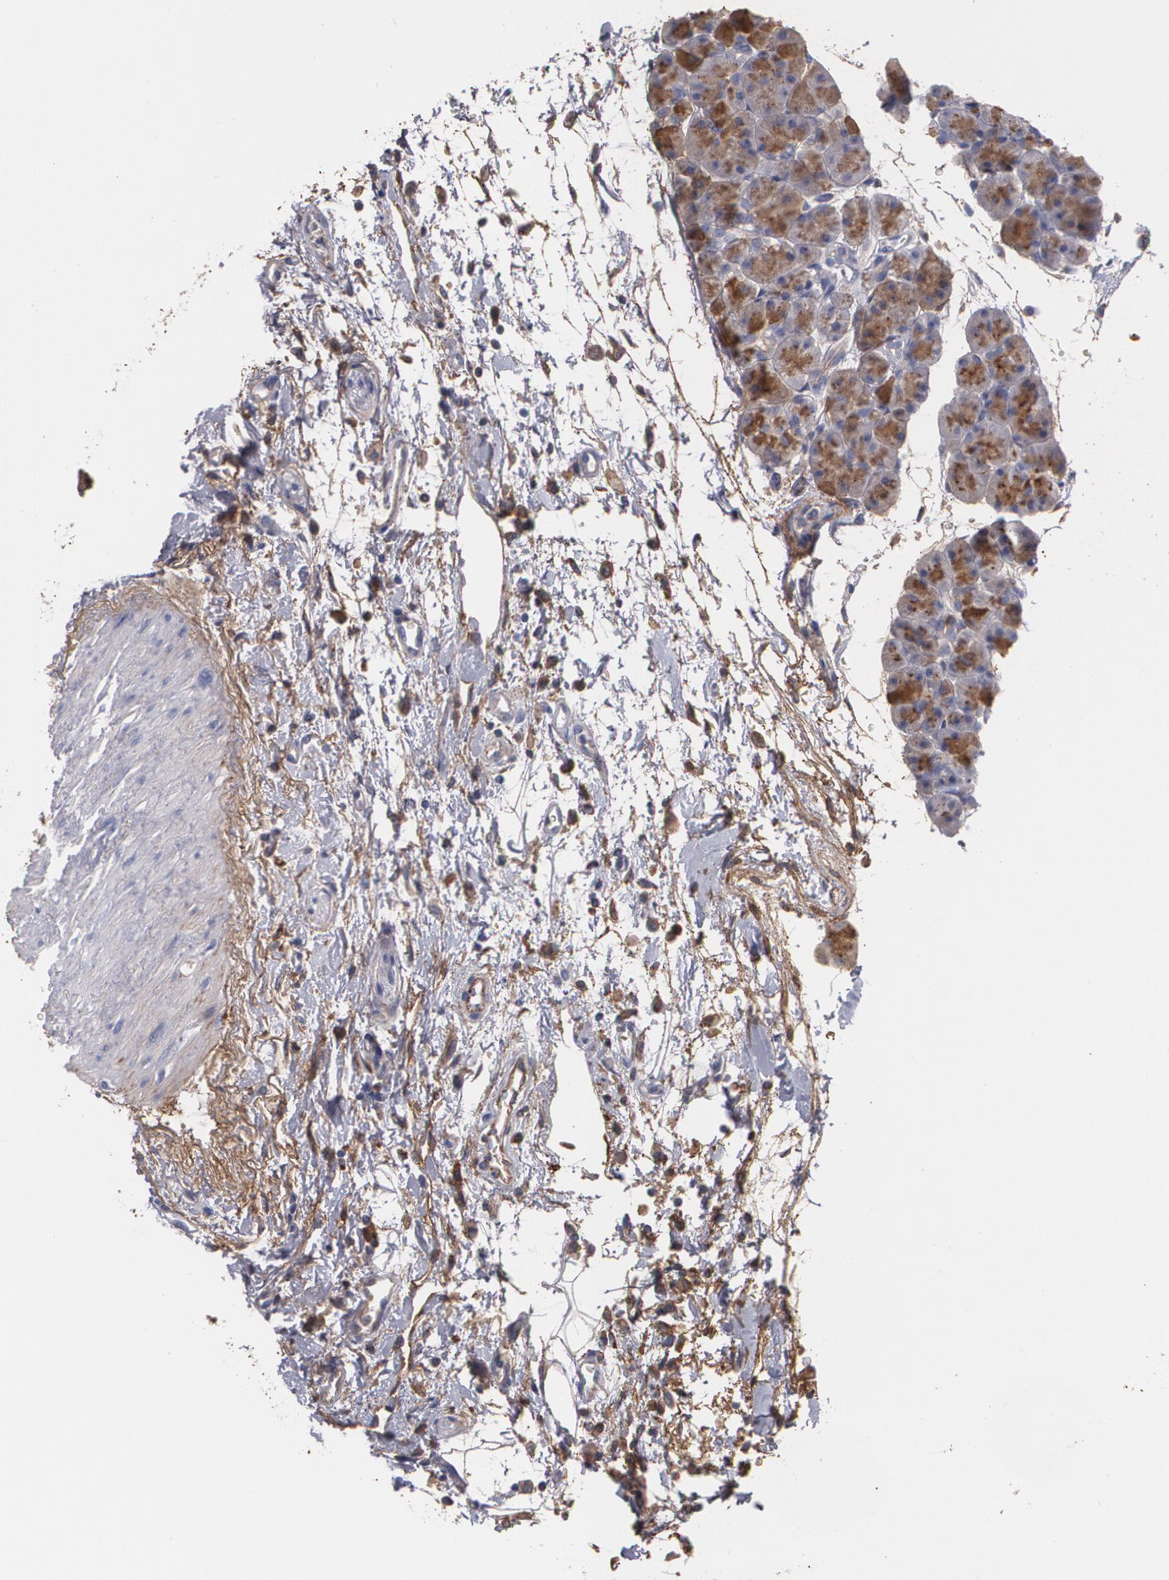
{"staining": {"intensity": "moderate", "quantity": "25%-75%", "location": "cytoplasmic/membranous"}, "tissue": "pancreas", "cell_type": "Exocrine glandular cells", "image_type": "normal", "snomed": [{"axis": "morphology", "description": "Normal tissue, NOS"}, {"axis": "topography", "description": "Pancreas"}], "caption": "Immunohistochemical staining of benign human pancreas reveals moderate cytoplasmic/membranous protein expression in approximately 25%-75% of exocrine glandular cells.", "gene": "FBLN1", "patient": {"sex": "male", "age": 66}}